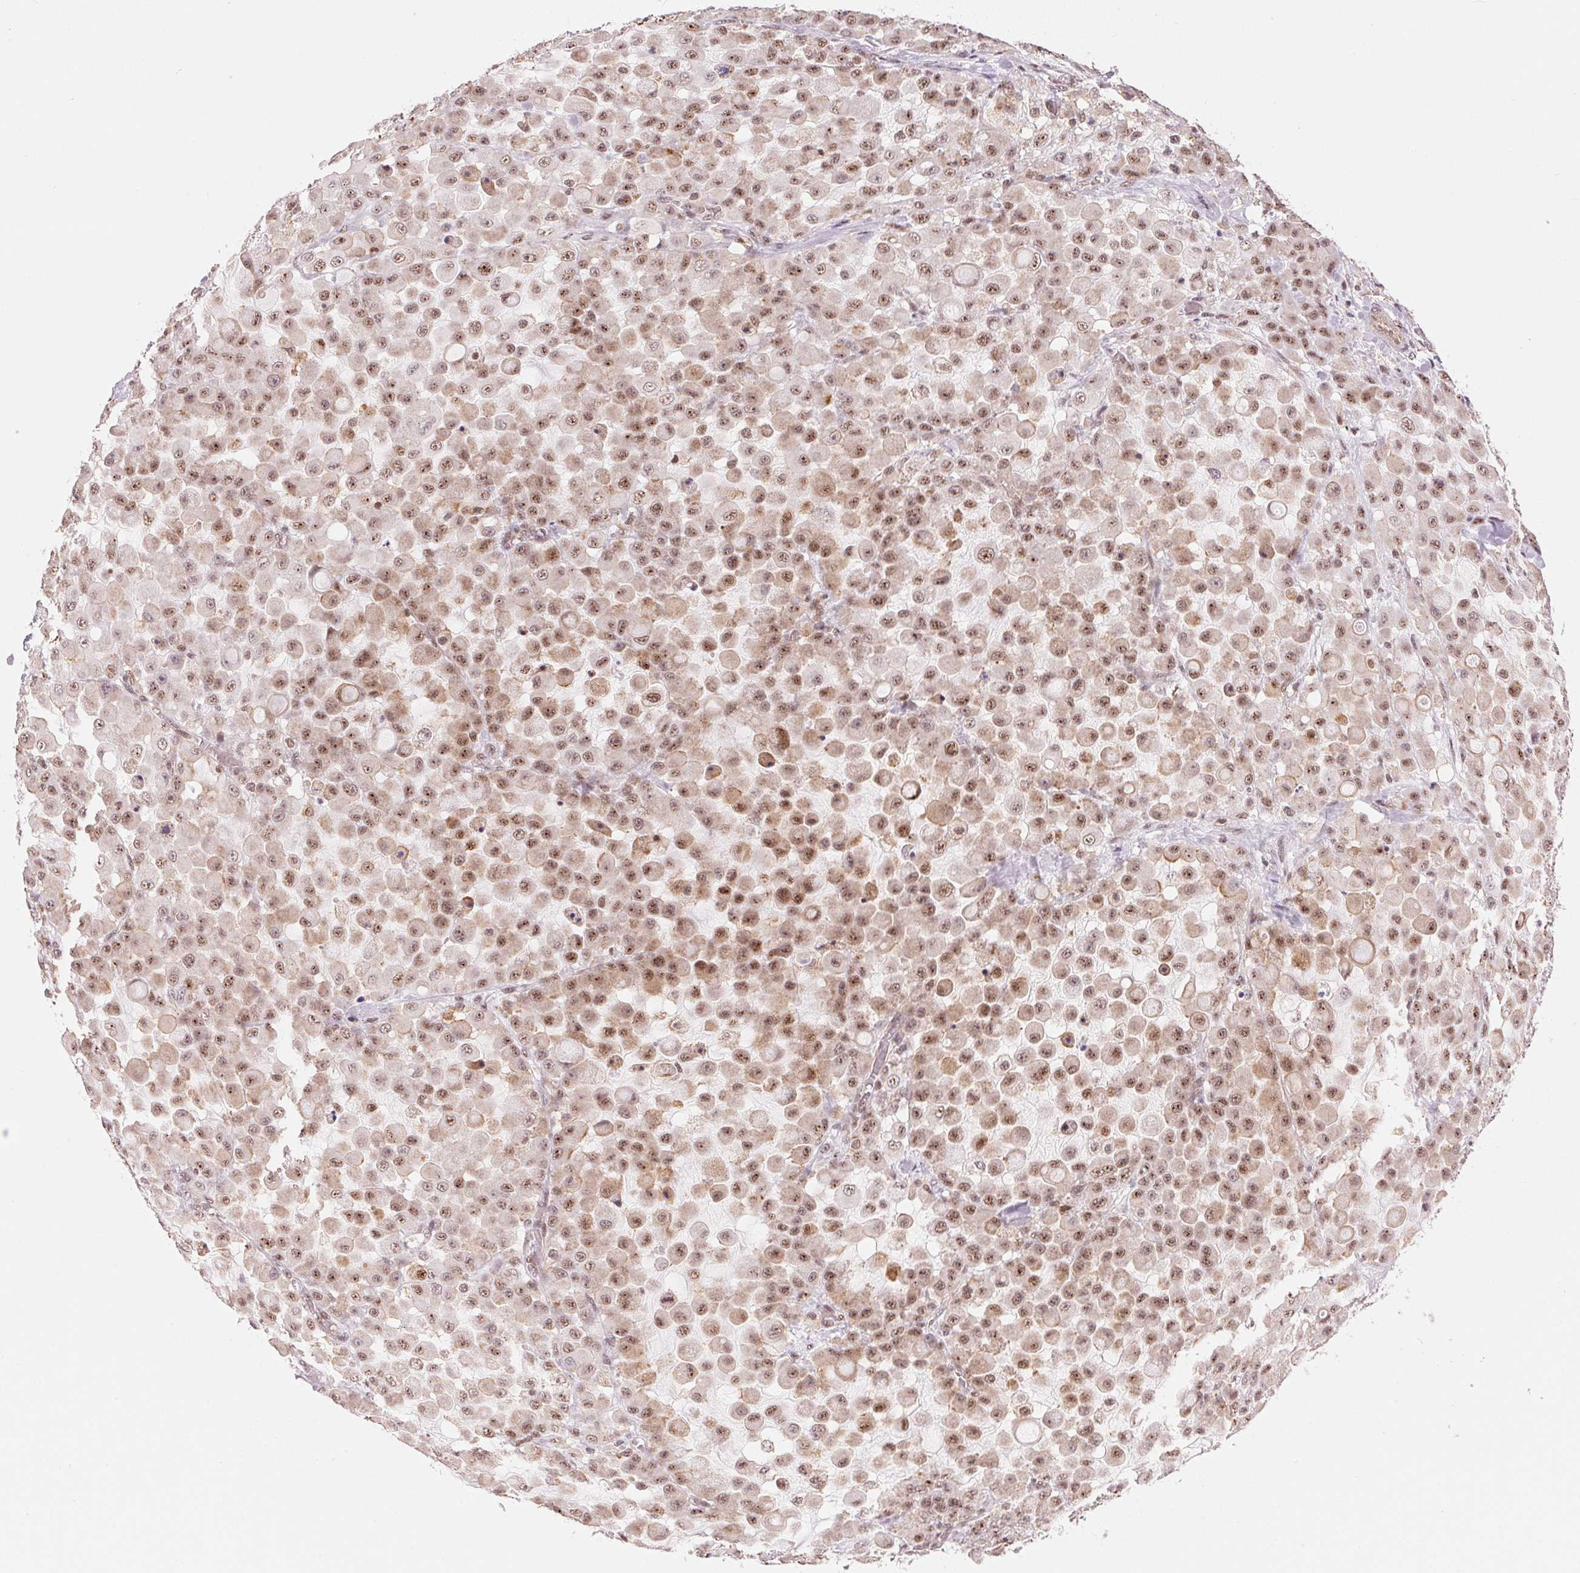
{"staining": {"intensity": "moderate", "quantity": ">75%", "location": "nuclear"}, "tissue": "stomach cancer", "cell_type": "Tumor cells", "image_type": "cancer", "snomed": [{"axis": "morphology", "description": "Adenocarcinoma, NOS"}, {"axis": "topography", "description": "Stomach"}], "caption": "Stomach adenocarcinoma was stained to show a protein in brown. There is medium levels of moderate nuclear positivity in about >75% of tumor cells.", "gene": "HNRNPDL", "patient": {"sex": "female", "age": 76}}